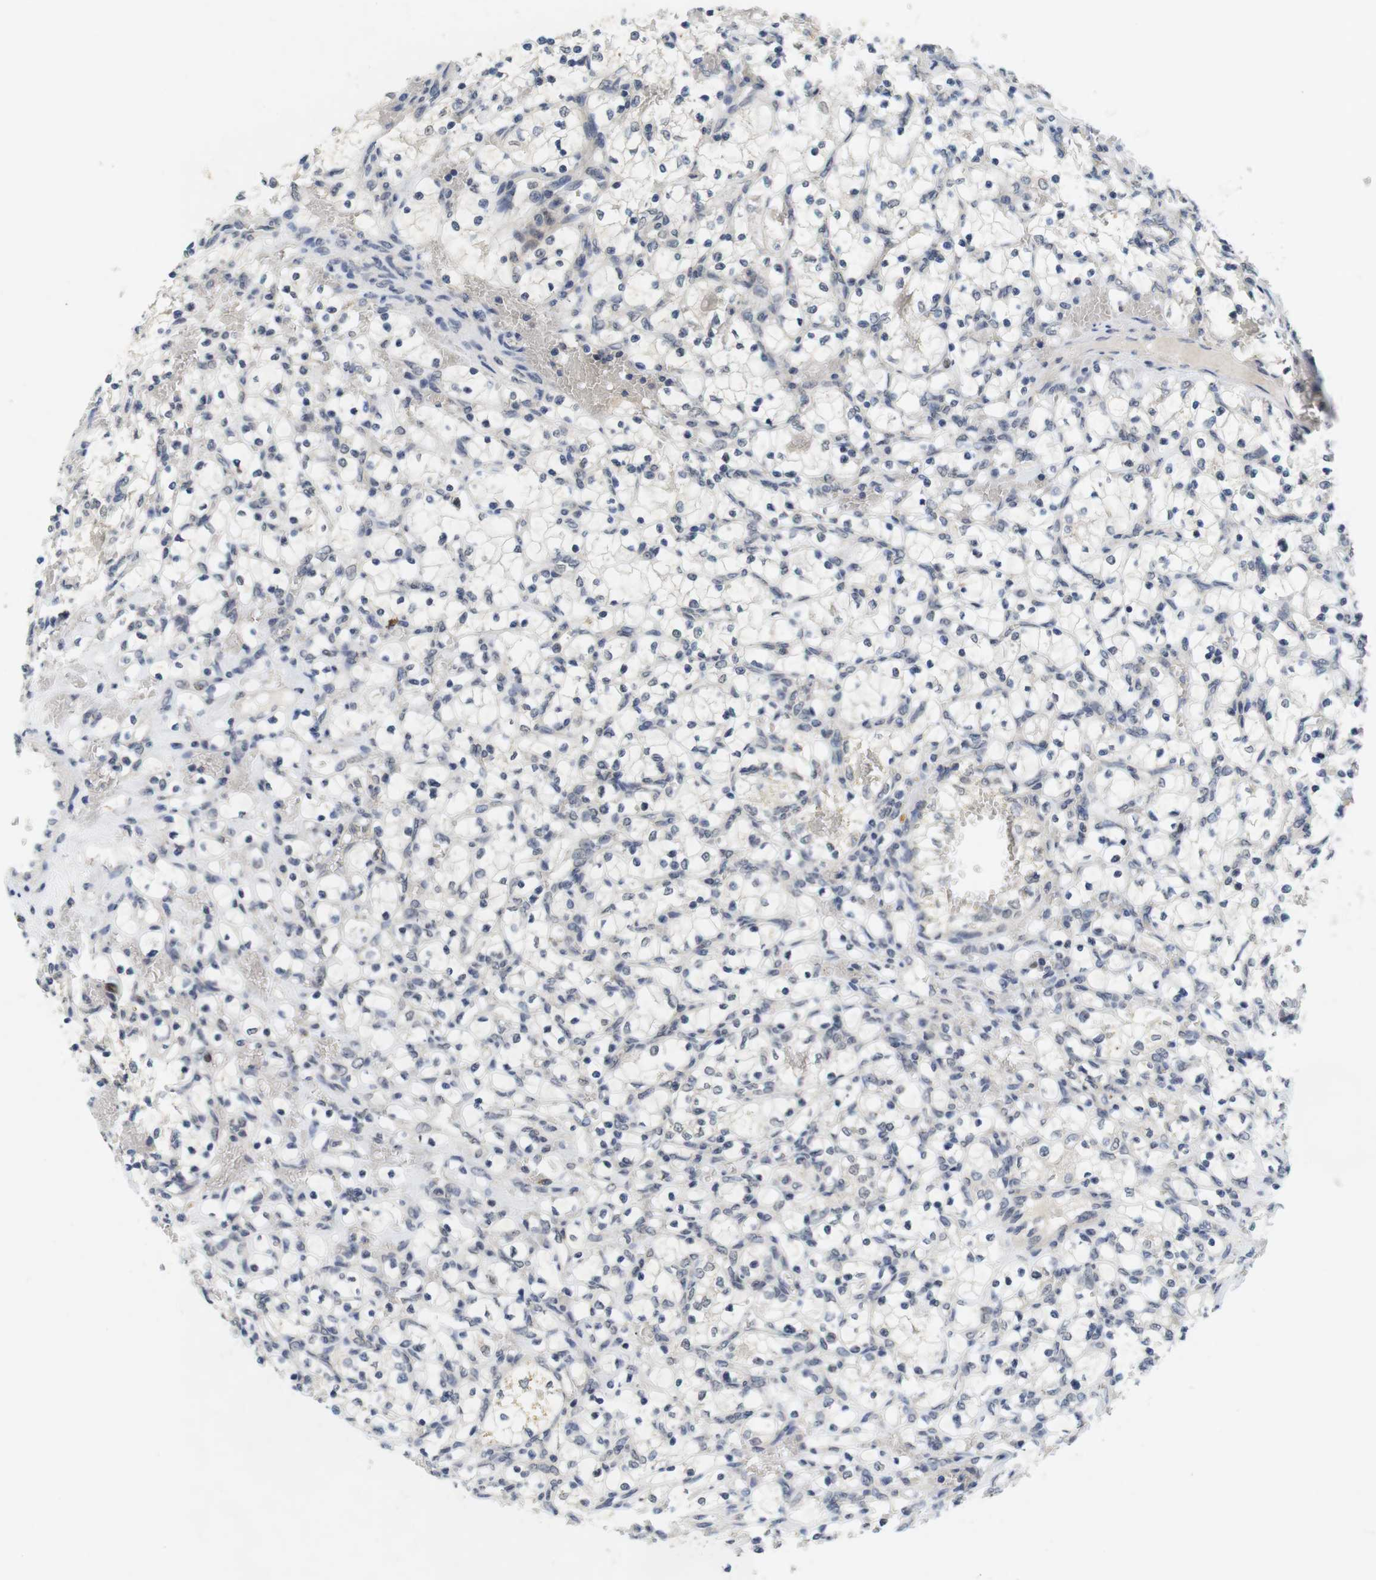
{"staining": {"intensity": "negative", "quantity": "none", "location": "none"}, "tissue": "renal cancer", "cell_type": "Tumor cells", "image_type": "cancer", "snomed": [{"axis": "morphology", "description": "Adenocarcinoma, NOS"}, {"axis": "topography", "description": "Kidney"}], "caption": "Immunohistochemical staining of renal cancer shows no significant staining in tumor cells.", "gene": "SKP2", "patient": {"sex": "female", "age": 69}}